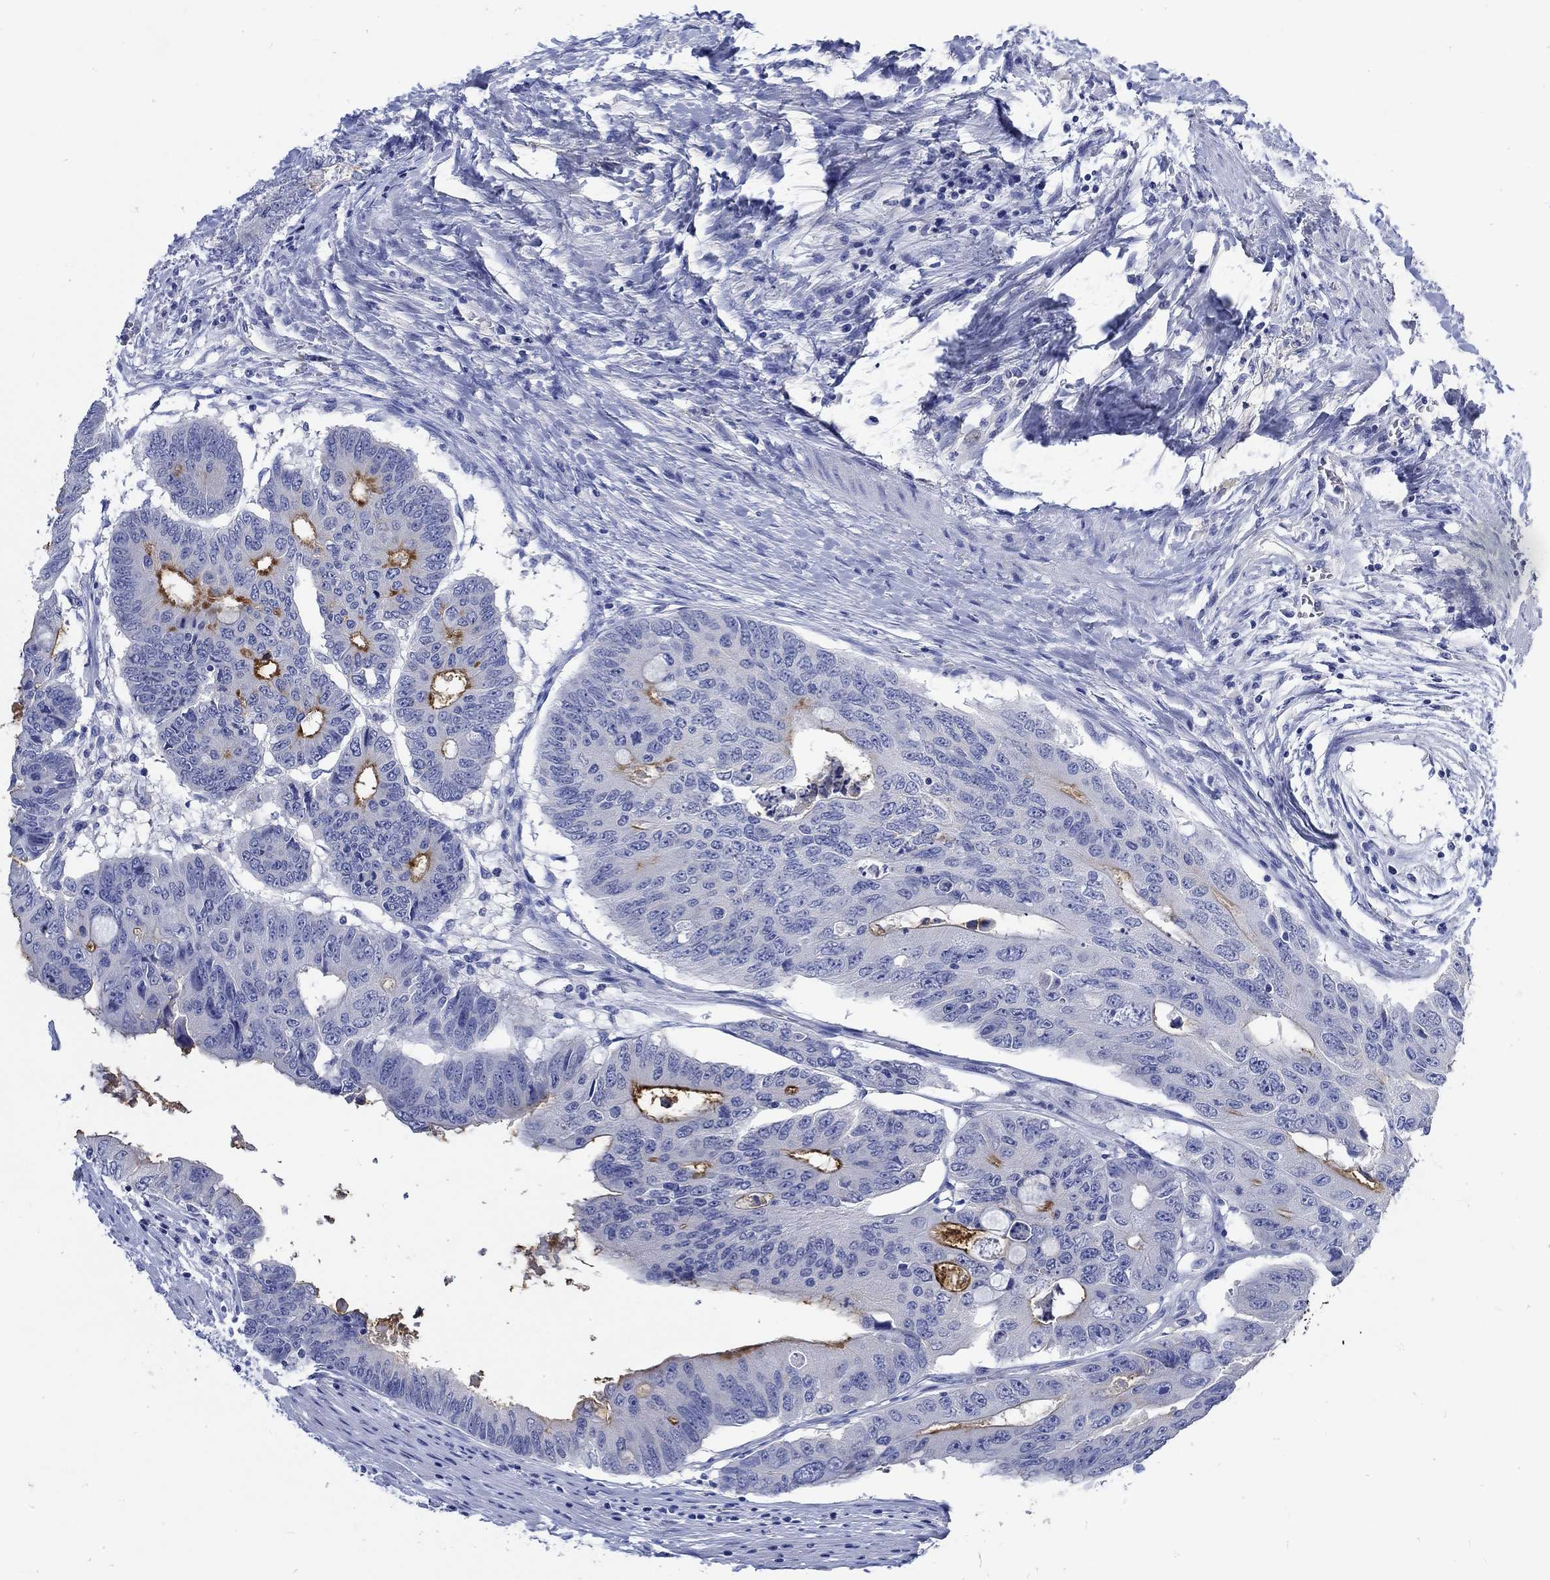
{"staining": {"intensity": "strong", "quantity": "<25%", "location": "cytoplasmic/membranous"}, "tissue": "colorectal cancer", "cell_type": "Tumor cells", "image_type": "cancer", "snomed": [{"axis": "morphology", "description": "Adenocarcinoma, NOS"}, {"axis": "topography", "description": "Rectum"}], "caption": "Protein analysis of colorectal adenocarcinoma tissue reveals strong cytoplasmic/membranous staining in about <25% of tumor cells.", "gene": "KCNA1", "patient": {"sex": "male", "age": 59}}